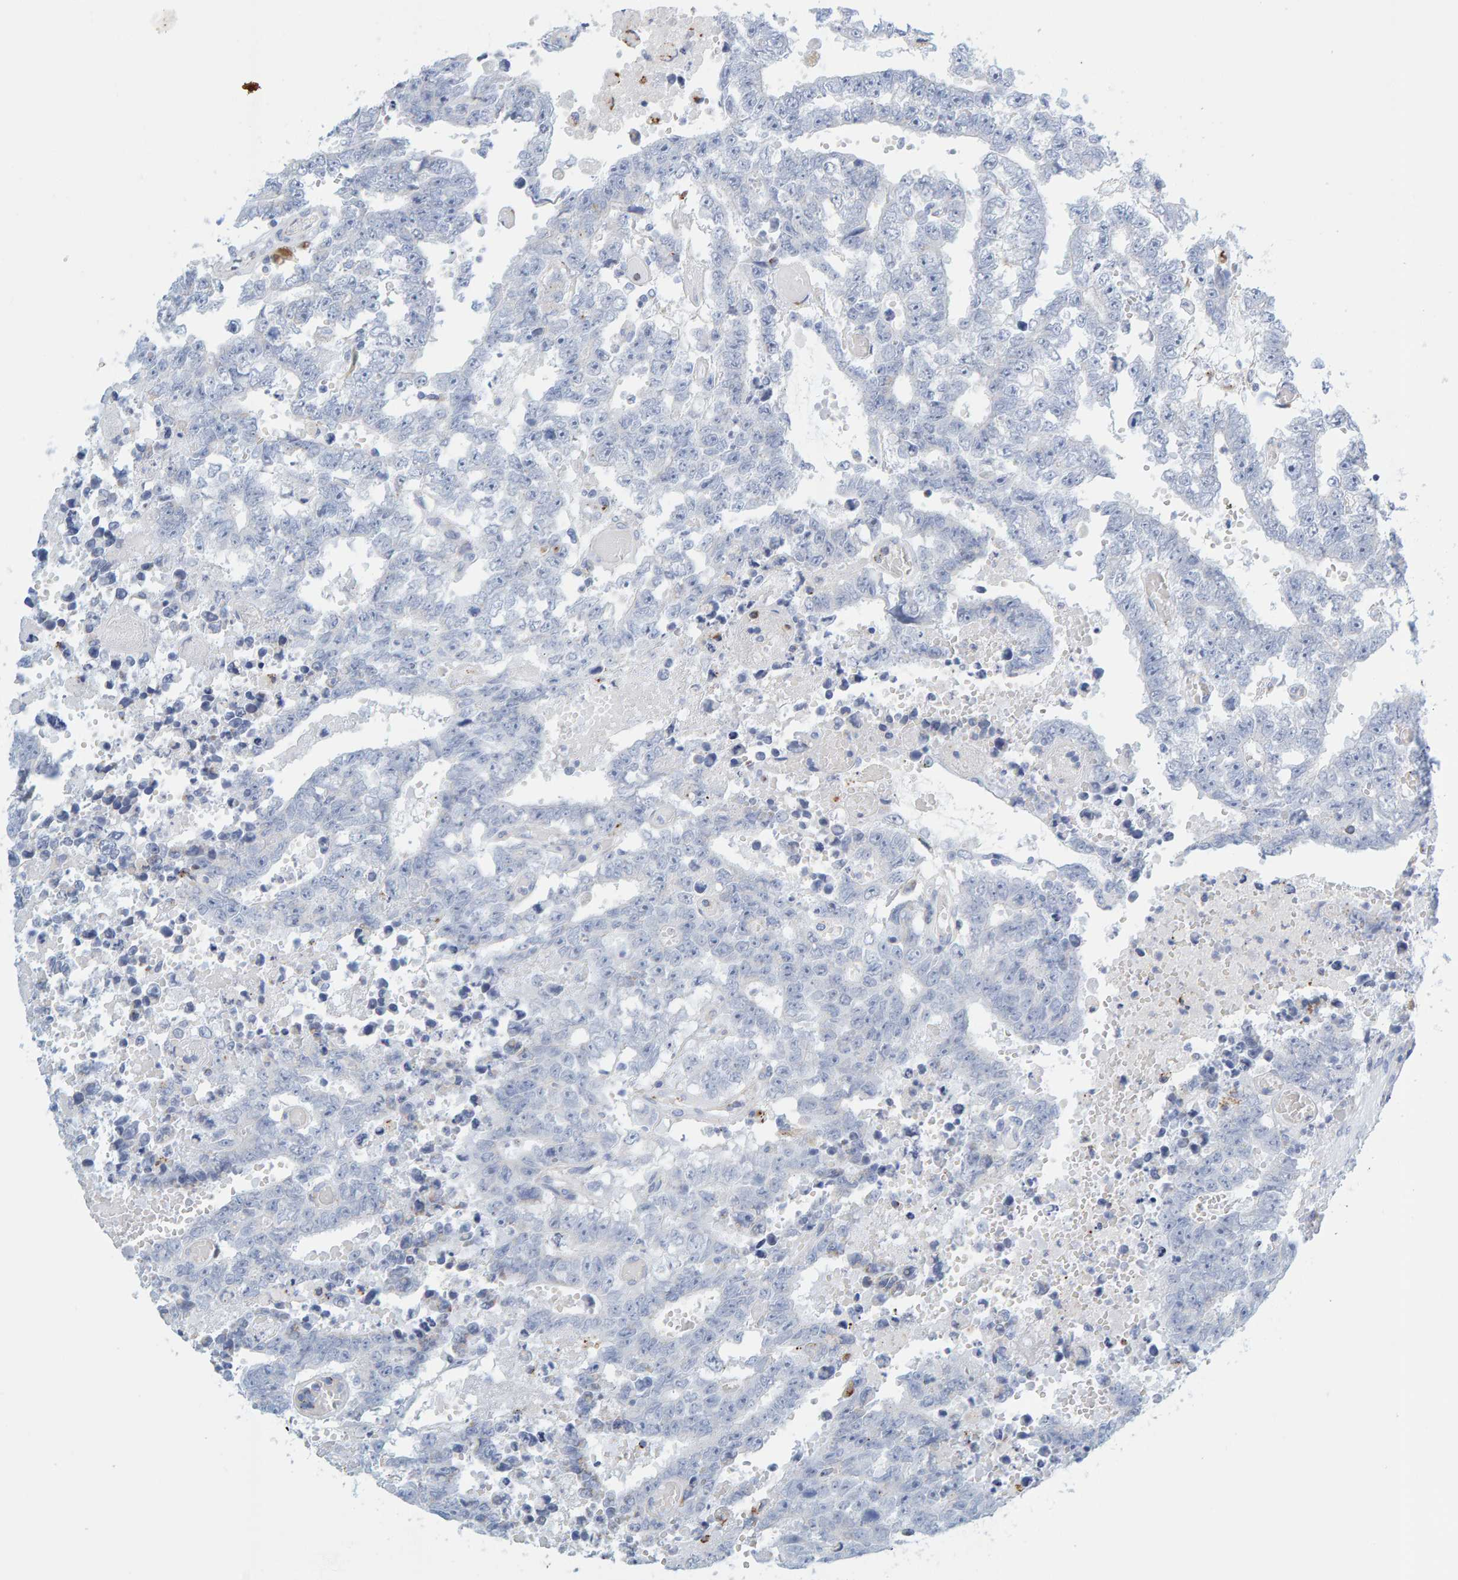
{"staining": {"intensity": "negative", "quantity": "none", "location": "none"}, "tissue": "testis cancer", "cell_type": "Tumor cells", "image_type": "cancer", "snomed": [{"axis": "morphology", "description": "Carcinoma, Embryonal, NOS"}, {"axis": "topography", "description": "Testis"}], "caption": "DAB (3,3'-diaminobenzidine) immunohistochemical staining of human testis cancer exhibits no significant positivity in tumor cells. Nuclei are stained in blue.", "gene": "BIN3", "patient": {"sex": "male", "age": 25}}